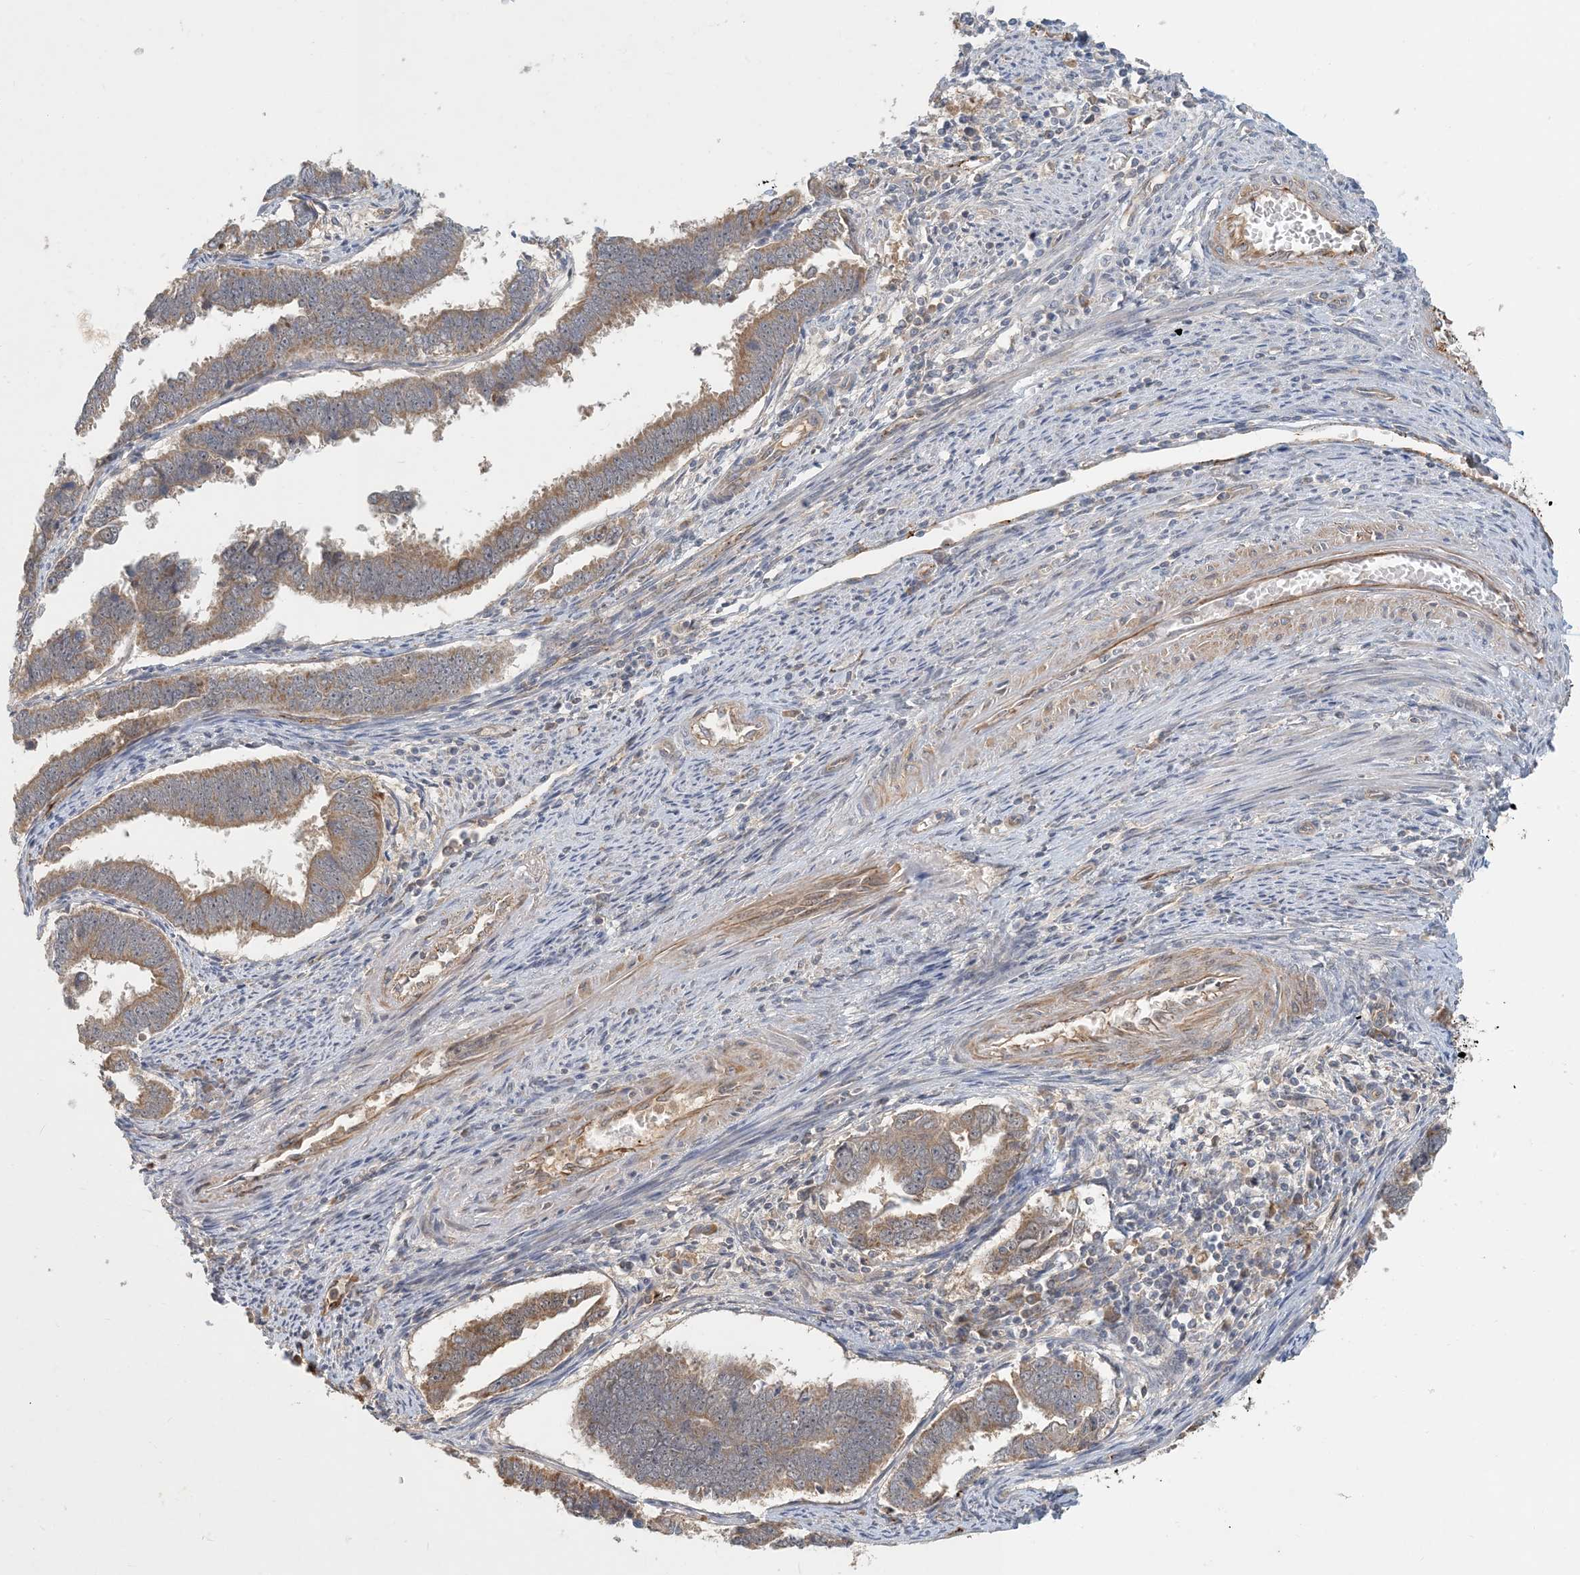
{"staining": {"intensity": "moderate", "quantity": ">75%", "location": "cytoplasmic/membranous"}, "tissue": "endometrial cancer", "cell_type": "Tumor cells", "image_type": "cancer", "snomed": [{"axis": "morphology", "description": "Adenocarcinoma, NOS"}, {"axis": "topography", "description": "Endometrium"}], "caption": "Endometrial cancer (adenocarcinoma) stained with a brown dye demonstrates moderate cytoplasmic/membranous positive expression in approximately >75% of tumor cells.", "gene": "ZBTB3", "patient": {"sex": "female", "age": 75}}